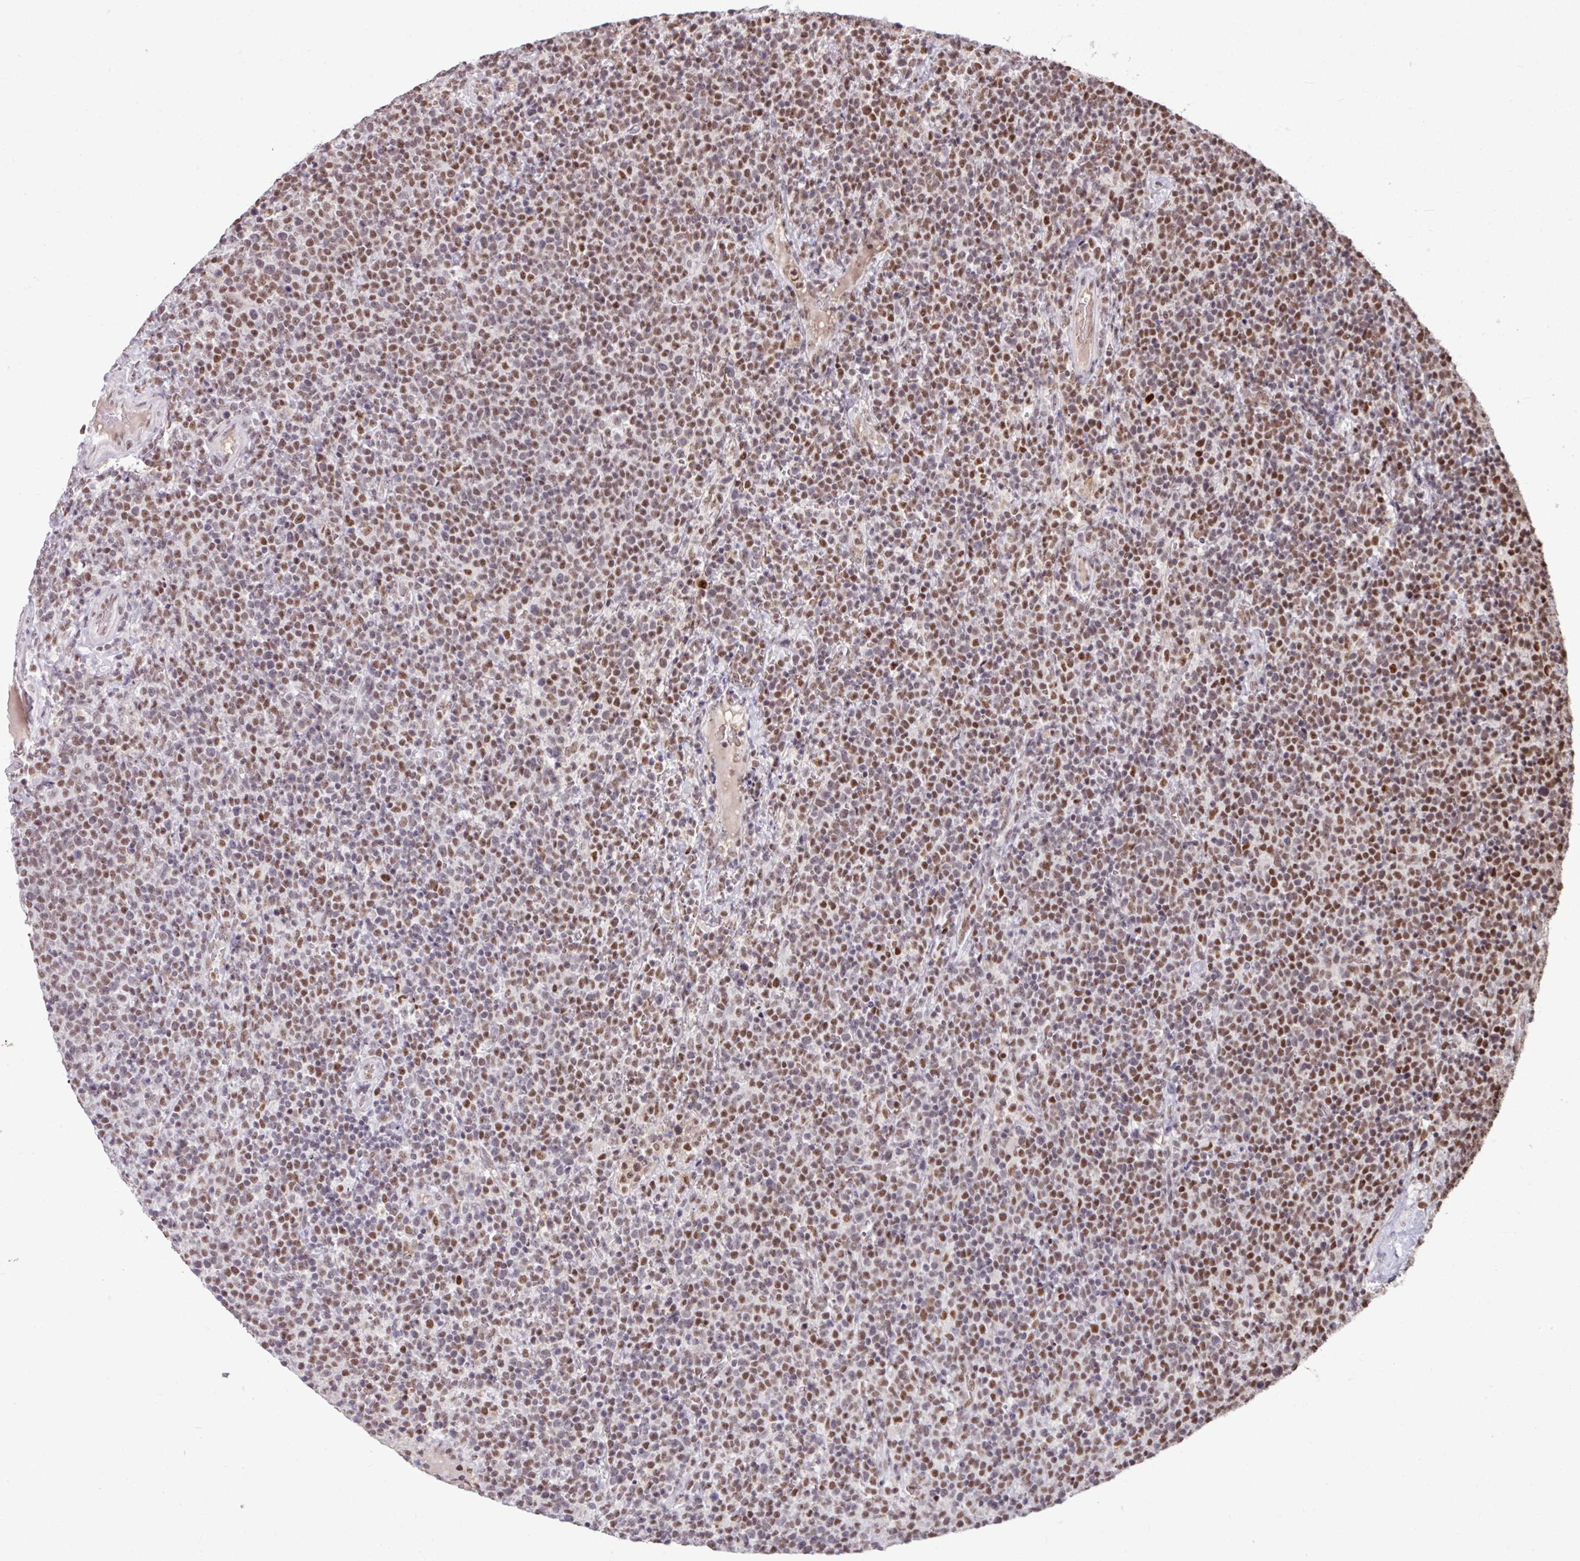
{"staining": {"intensity": "moderate", "quantity": "25%-75%", "location": "nuclear"}, "tissue": "lymphoma", "cell_type": "Tumor cells", "image_type": "cancer", "snomed": [{"axis": "morphology", "description": "Malignant lymphoma, non-Hodgkin's type, High grade"}, {"axis": "topography", "description": "Lymph node"}], "caption": "Tumor cells display medium levels of moderate nuclear staining in approximately 25%-75% of cells in human lymphoma. Nuclei are stained in blue.", "gene": "TDG", "patient": {"sex": "male", "age": 61}}